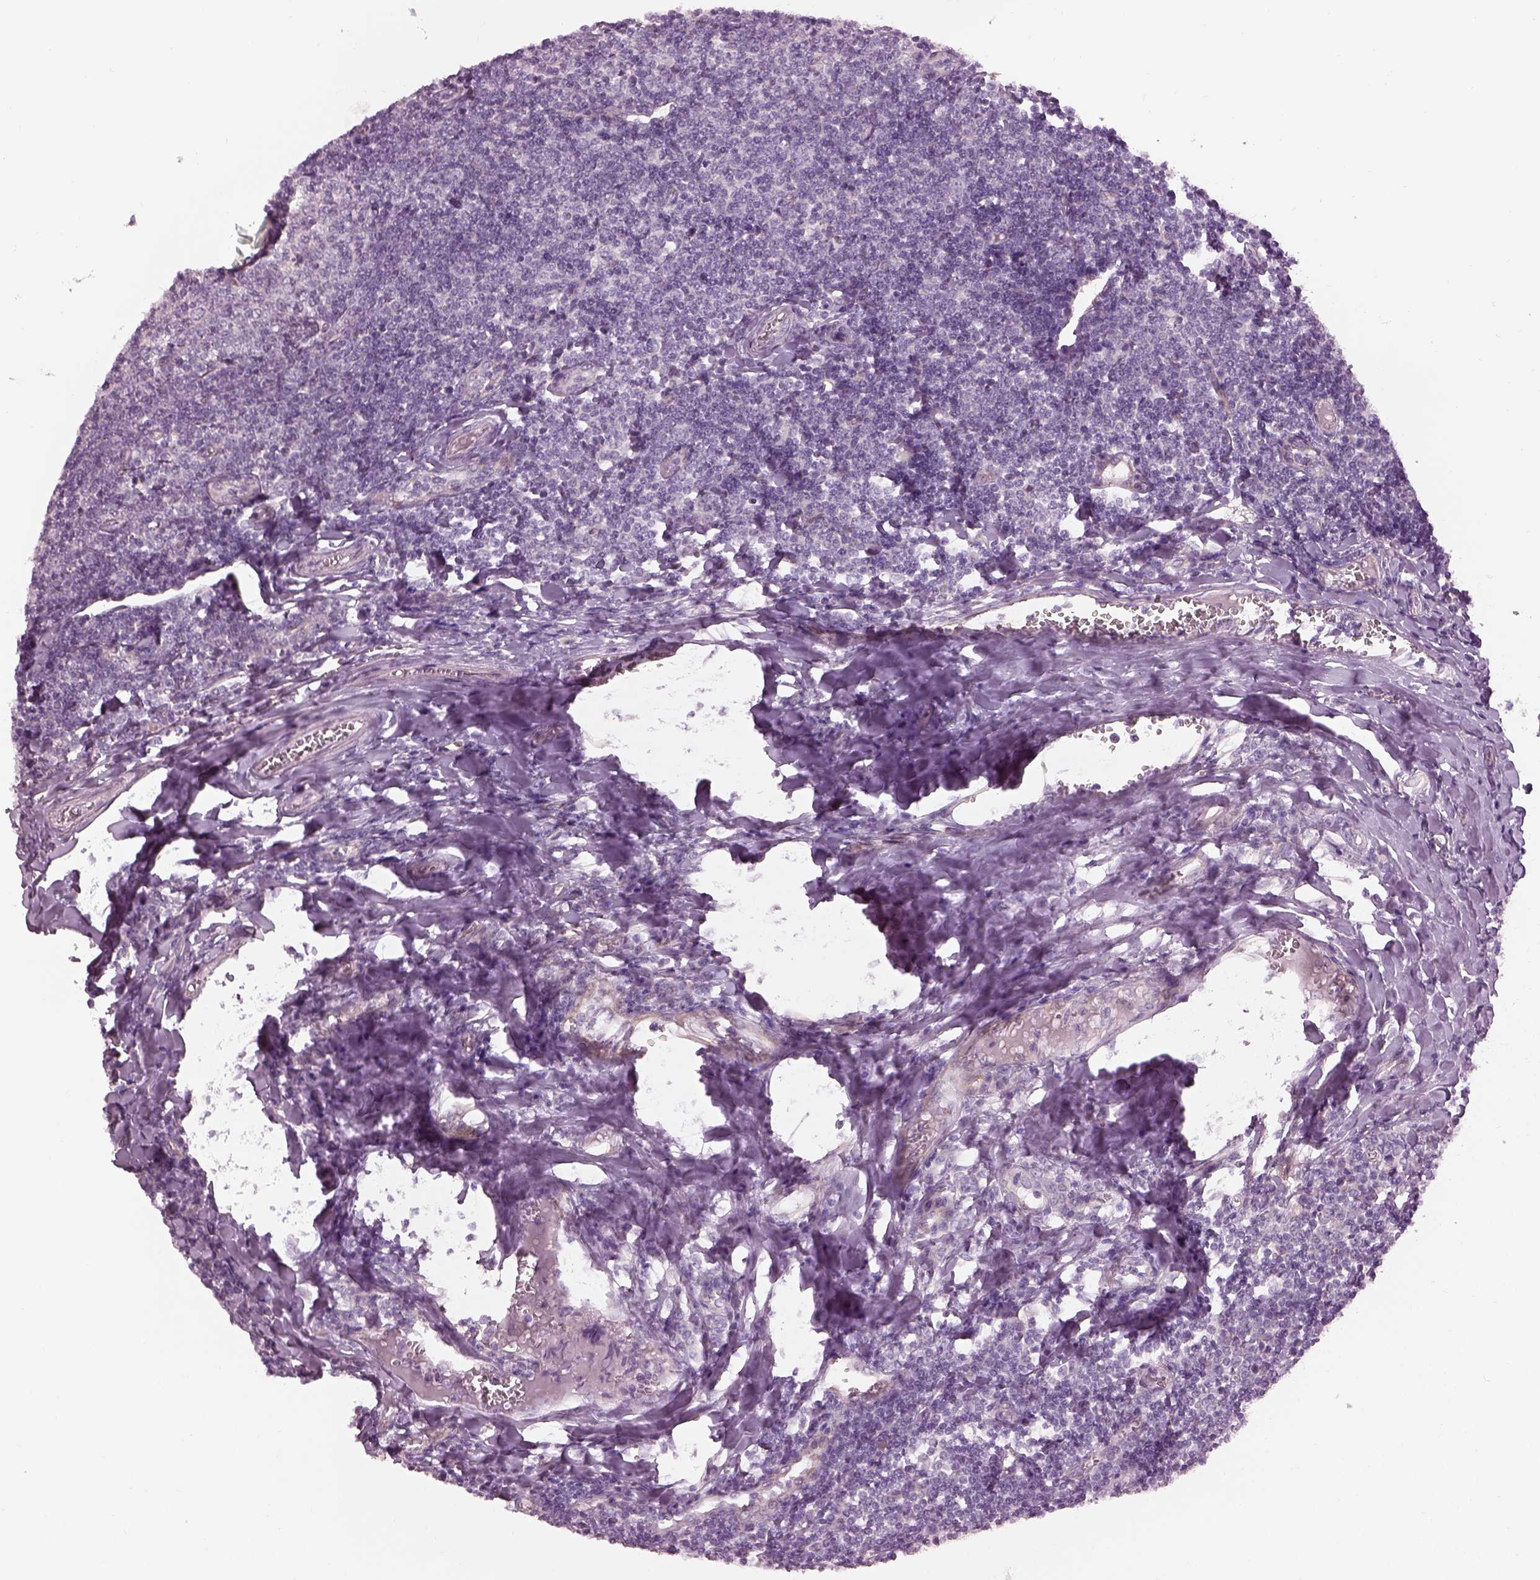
{"staining": {"intensity": "negative", "quantity": "none", "location": "none"}, "tissue": "tonsil", "cell_type": "Germinal center cells", "image_type": "normal", "snomed": [{"axis": "morphology", "description": "Normal tissue, NOS"}, {"axis": "topography", "description": "Tonsil"}], "caption": "Photomicrograph shows no significant protein expression in germinal center cells of normal tonsil. (DAB immunohistochemistry (IHC) with hematoxylin counter stain).", "gene": "CACNG4", "patient": {"sex": "female", "age": 12}}